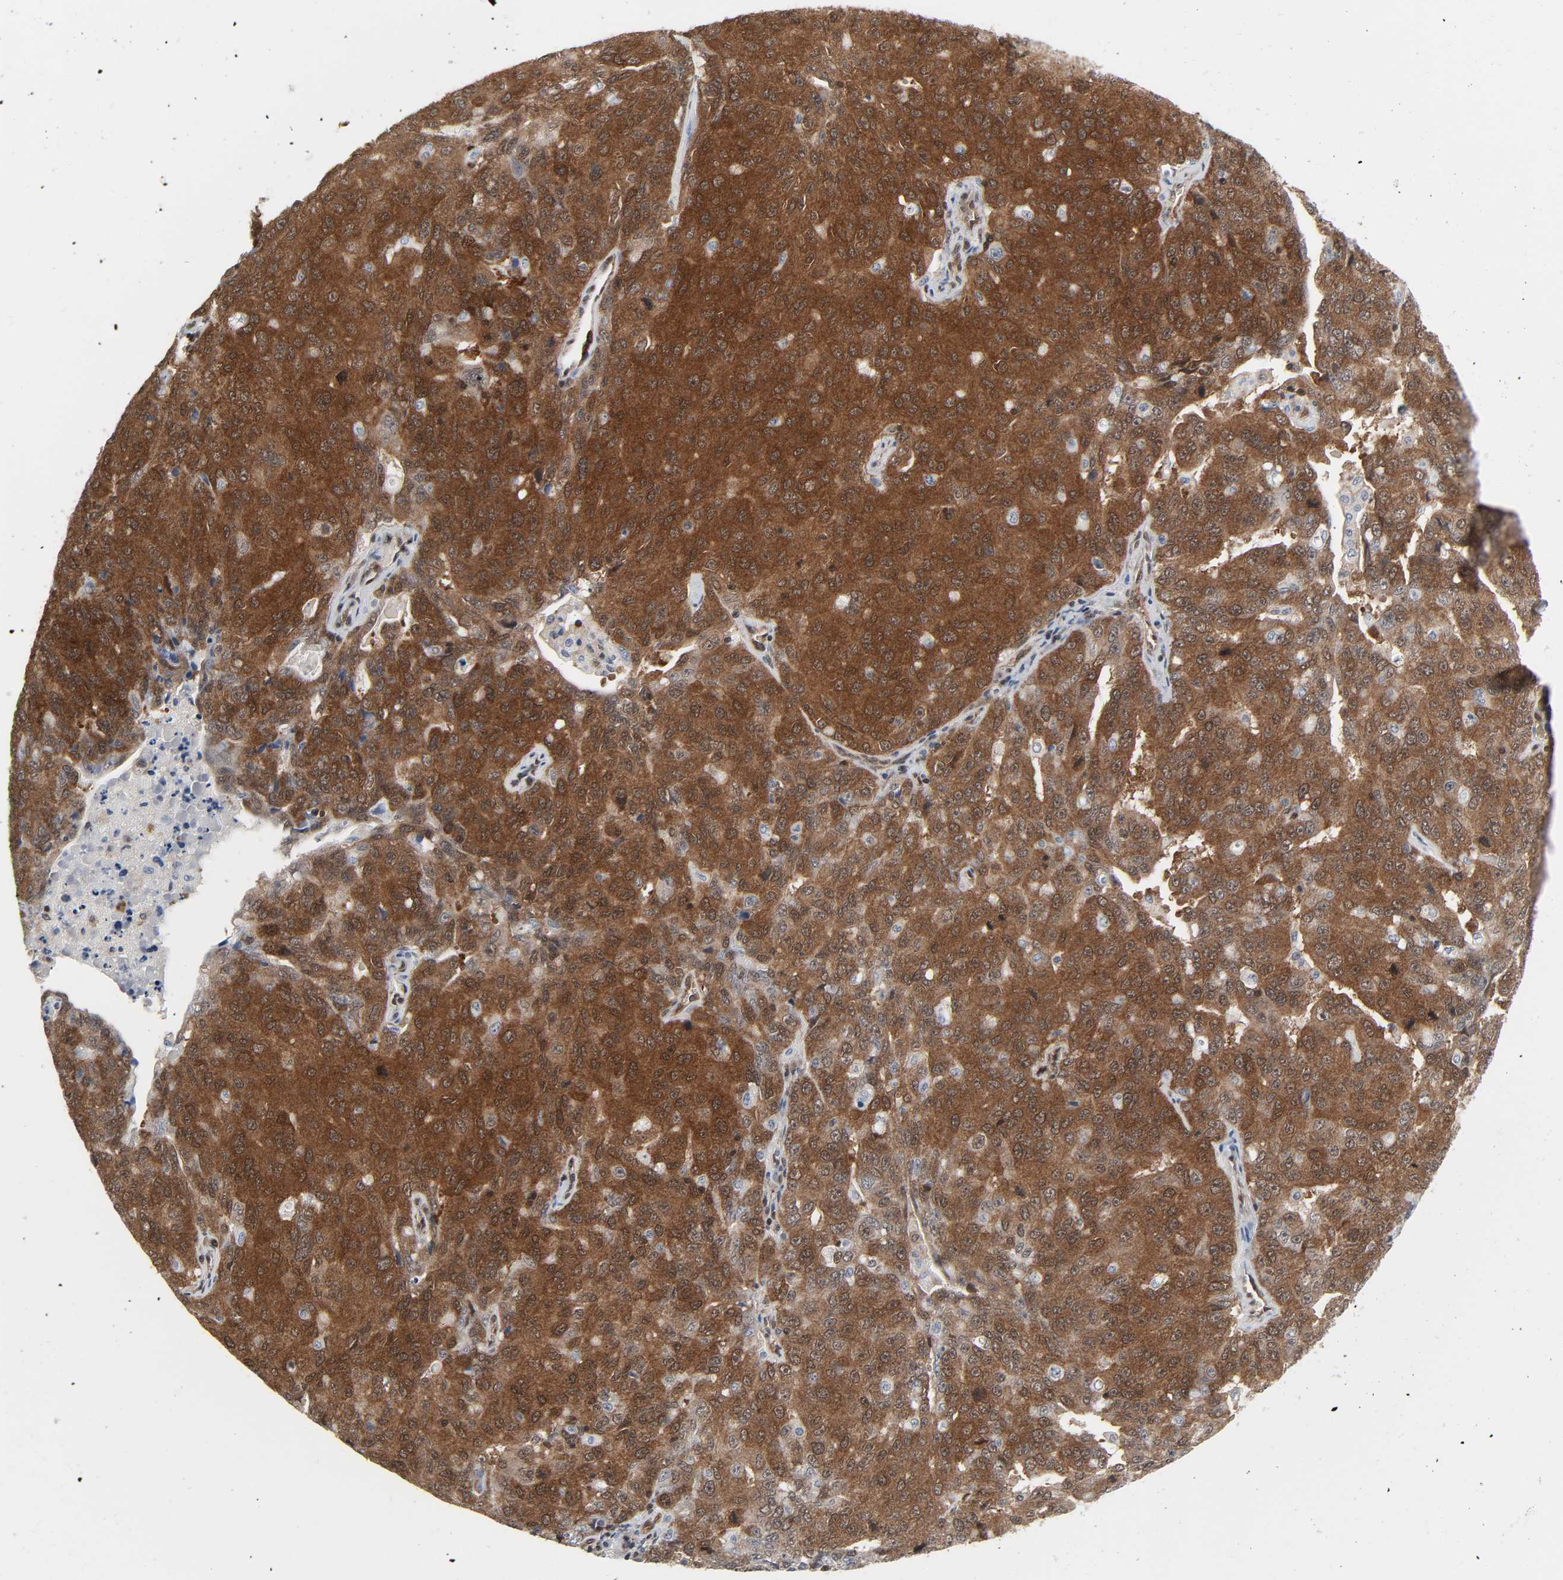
{"staining": {"intensity": "strong", "quantity": ">75%", "location": "cytoplasmic/membranous,nuclear"}, "tissue": "ovarian cancer", "cell_type": "Tumor cells", "image_type": "cancer", "snomed": [{"axis": "morphology", "description": "Carcinoma, endometroid"}, {"axis": "topography", "description": "Ovary"}], "caption": "Tumor cells demonstrate high levels of strong cytoplasmic/membranous and nuclear expression in approximately >75% of cells in ovarian cancer (endometroid carcinoma). (DAB = brown stain, brightfield microscopy at high magnification).", "gene": "GSK3A", "patient": {"sex": "female", "age": 62}}